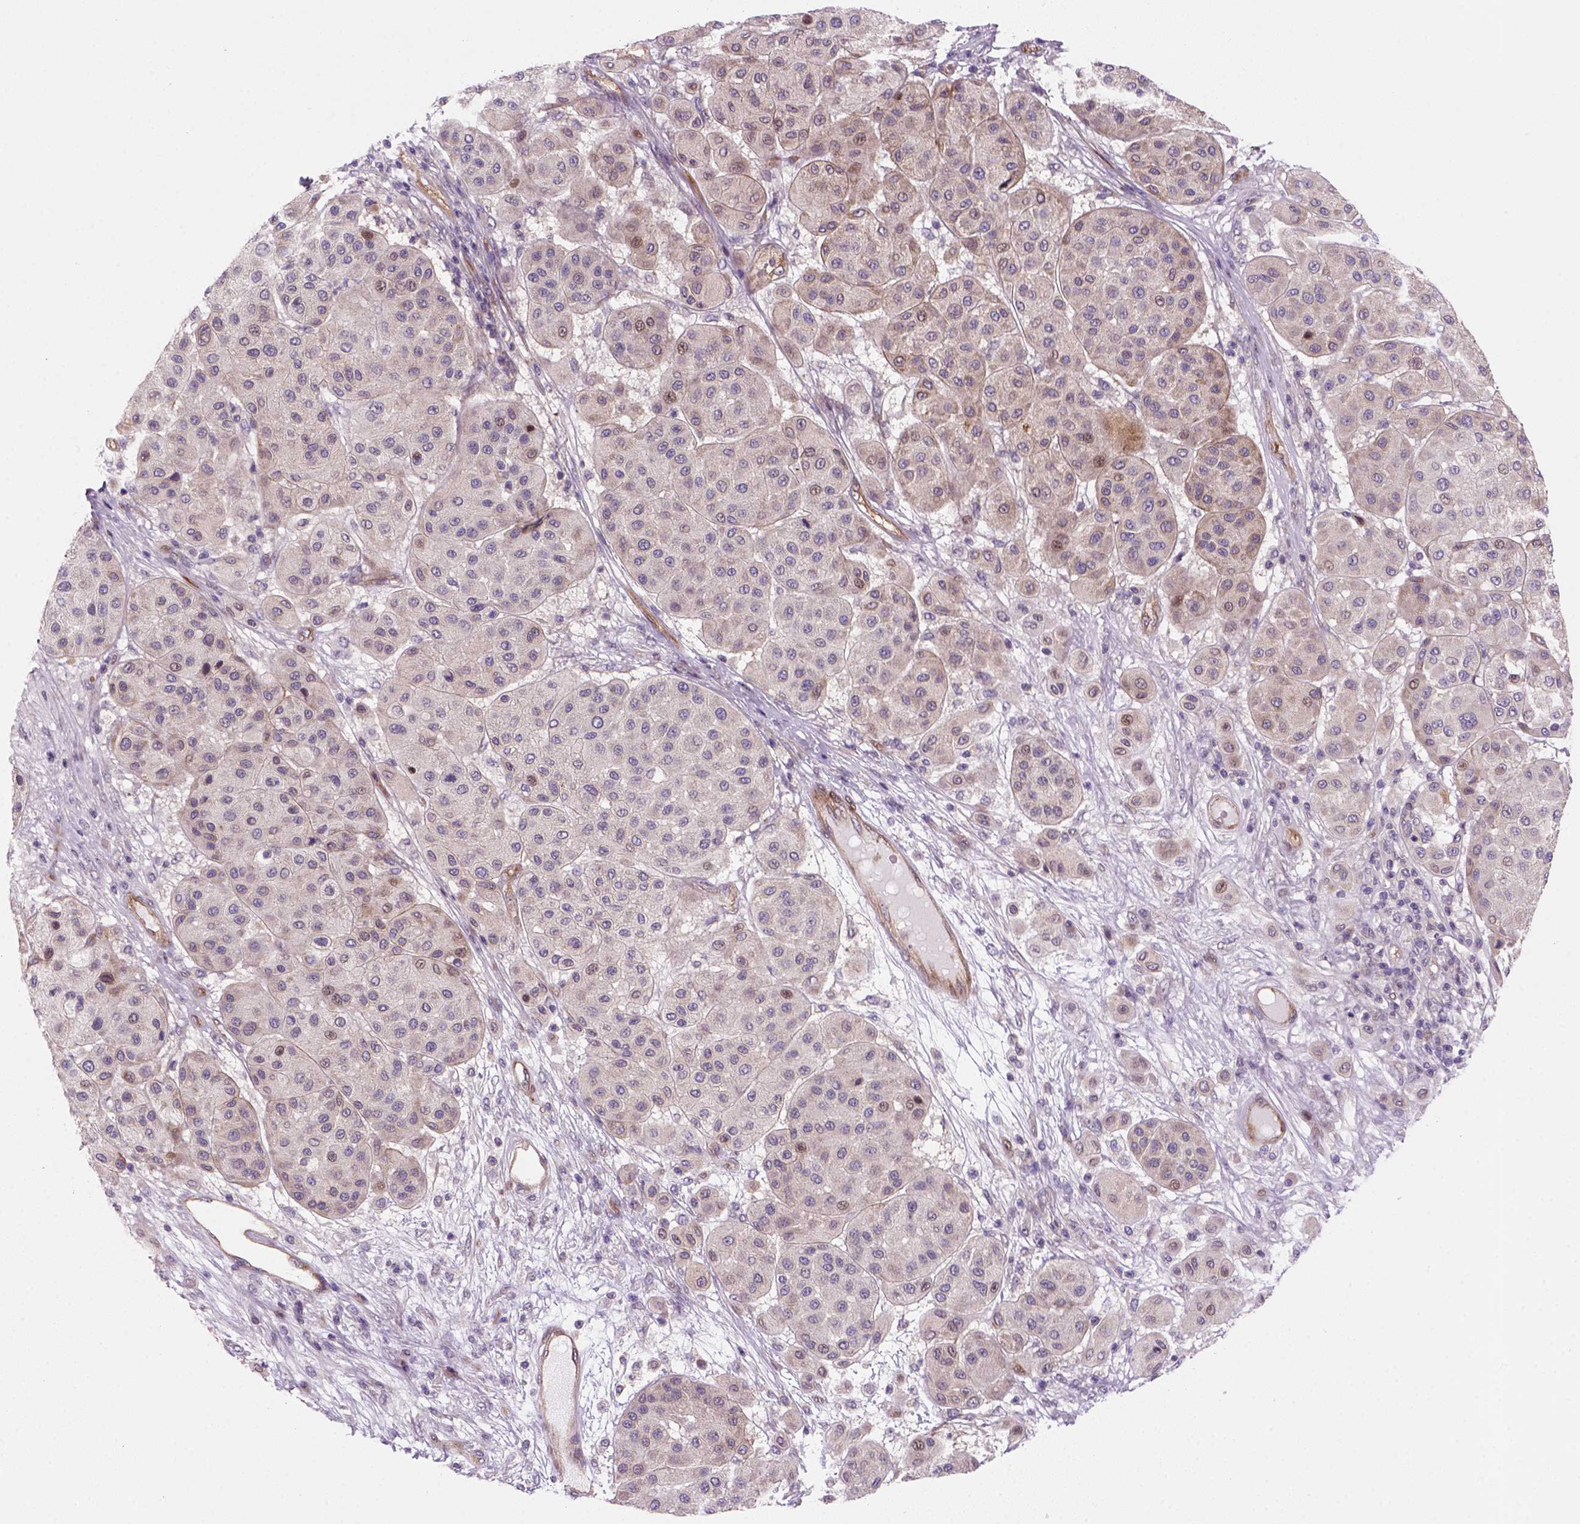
{"staining": {"intensity": "negative", "quantity": "none", "location": "none"}, "tissue": "melanoma", "cell_type": "Tumor cells", "image_type": "cancer", "snomed": [{"axis": "morphology", "description": "Malignant melanoma, Metastatic site"}, {"axis": "topography", "description": "Smooth muscle"}], "caption": "This is an IHC micrograph of melanoma. There is no positivity in tumor cells.", "gene": "VSTM5", "patient": {"sex": "male", "age": 41}}